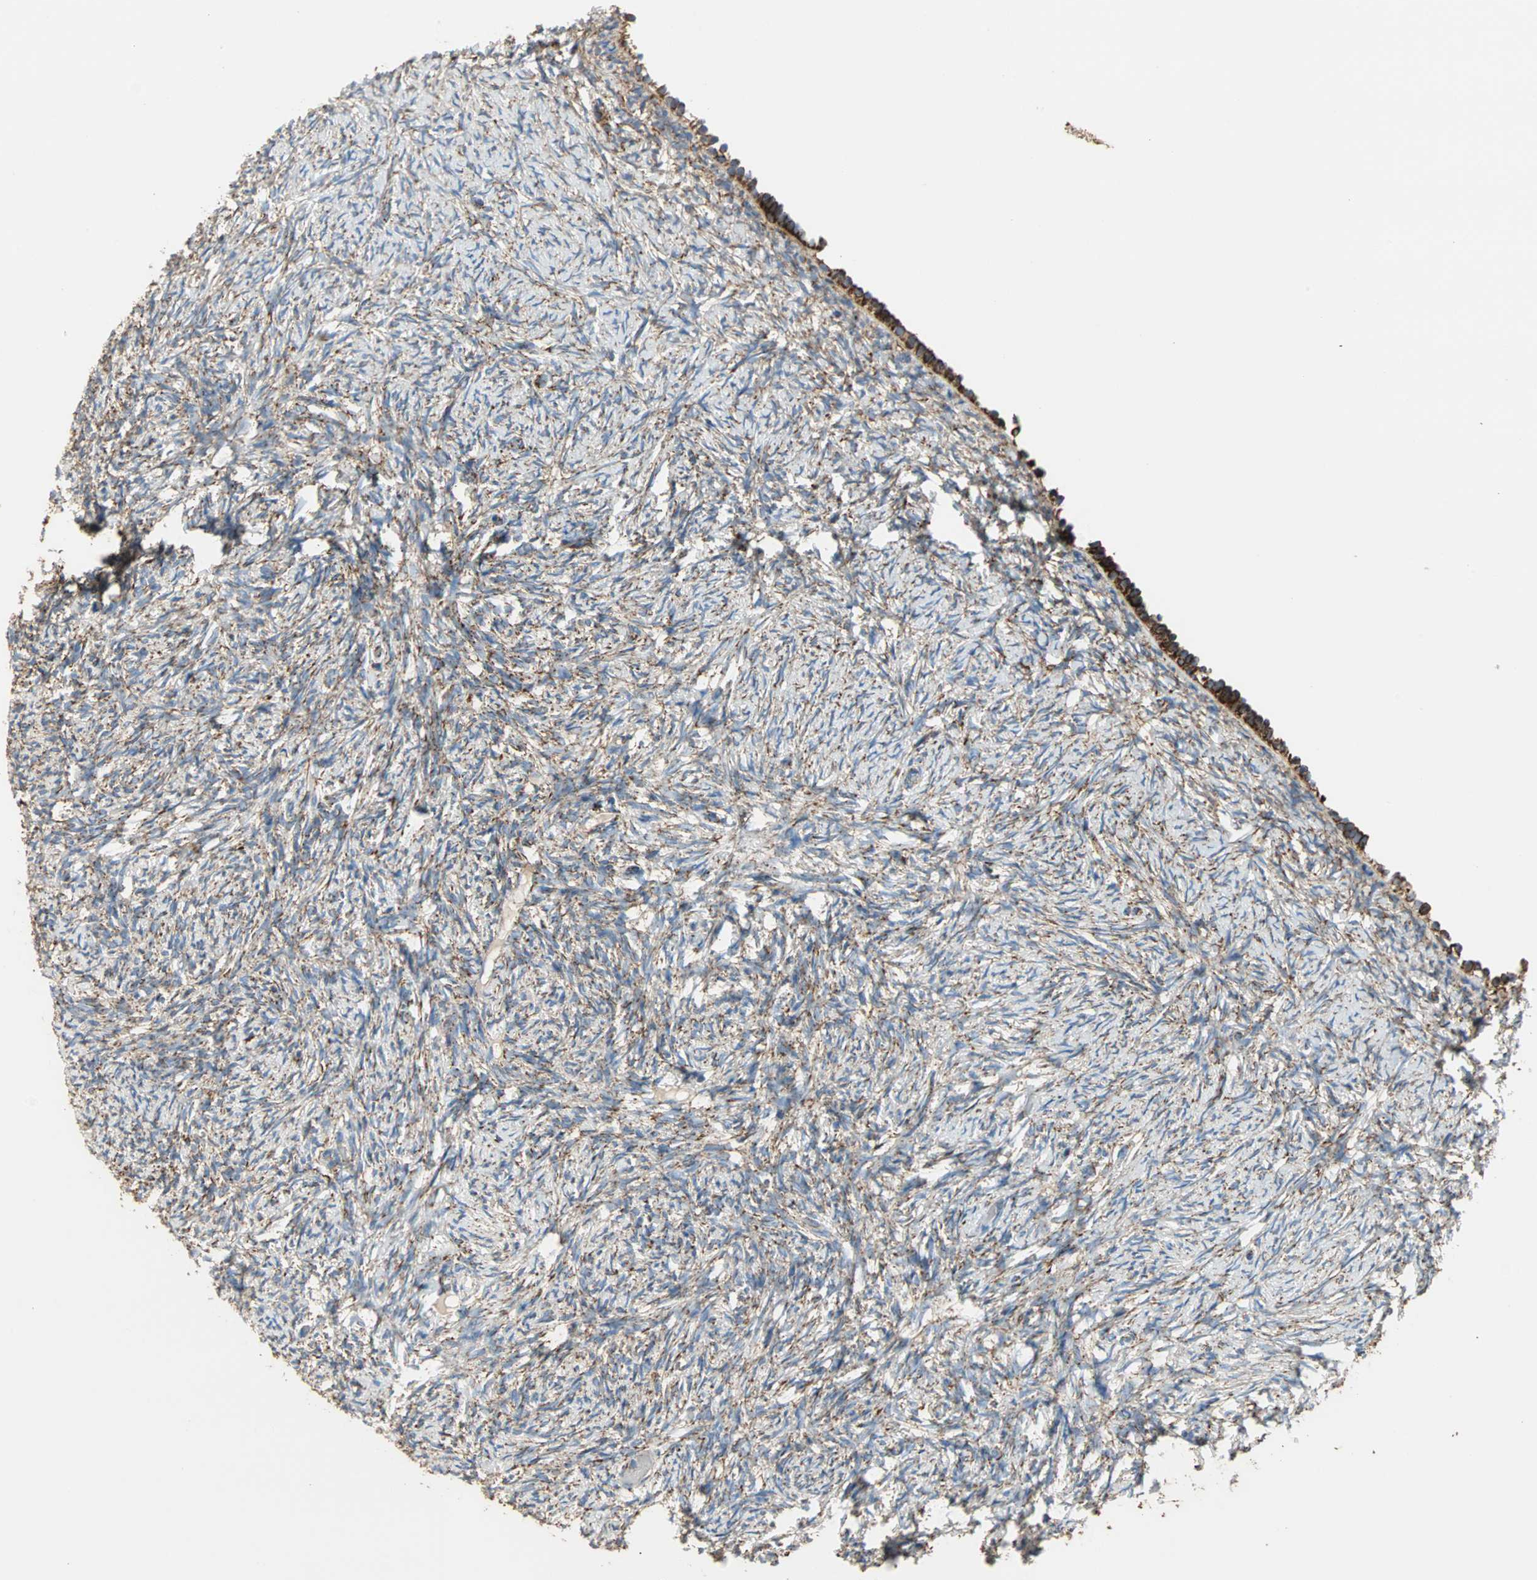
{"staining": {"intensity": "strong", "quantity": "<25%", "location": "cytoplasmic/membranous"}, "tissue": "ovary", "cell_type": "Ovarian stroma cells", "image_type": "normal", "snomed": [{"axis": "morphology", "description": "Normal tissue, NOS"}, {"axis": "topography", "description": "Ovary"}], "caption": "Ovary stained for a protein demonstrates strong cytoplasmic/membranous positivity in ovarian stroma cells. Using DAB (3,3'-diaminobenzidine) (brown) and hematoxylin (blue) stains, captured at high magnification using brightfield microscopy.", "gene": "TST", "patient": {"sex": "female", "age": 60}}